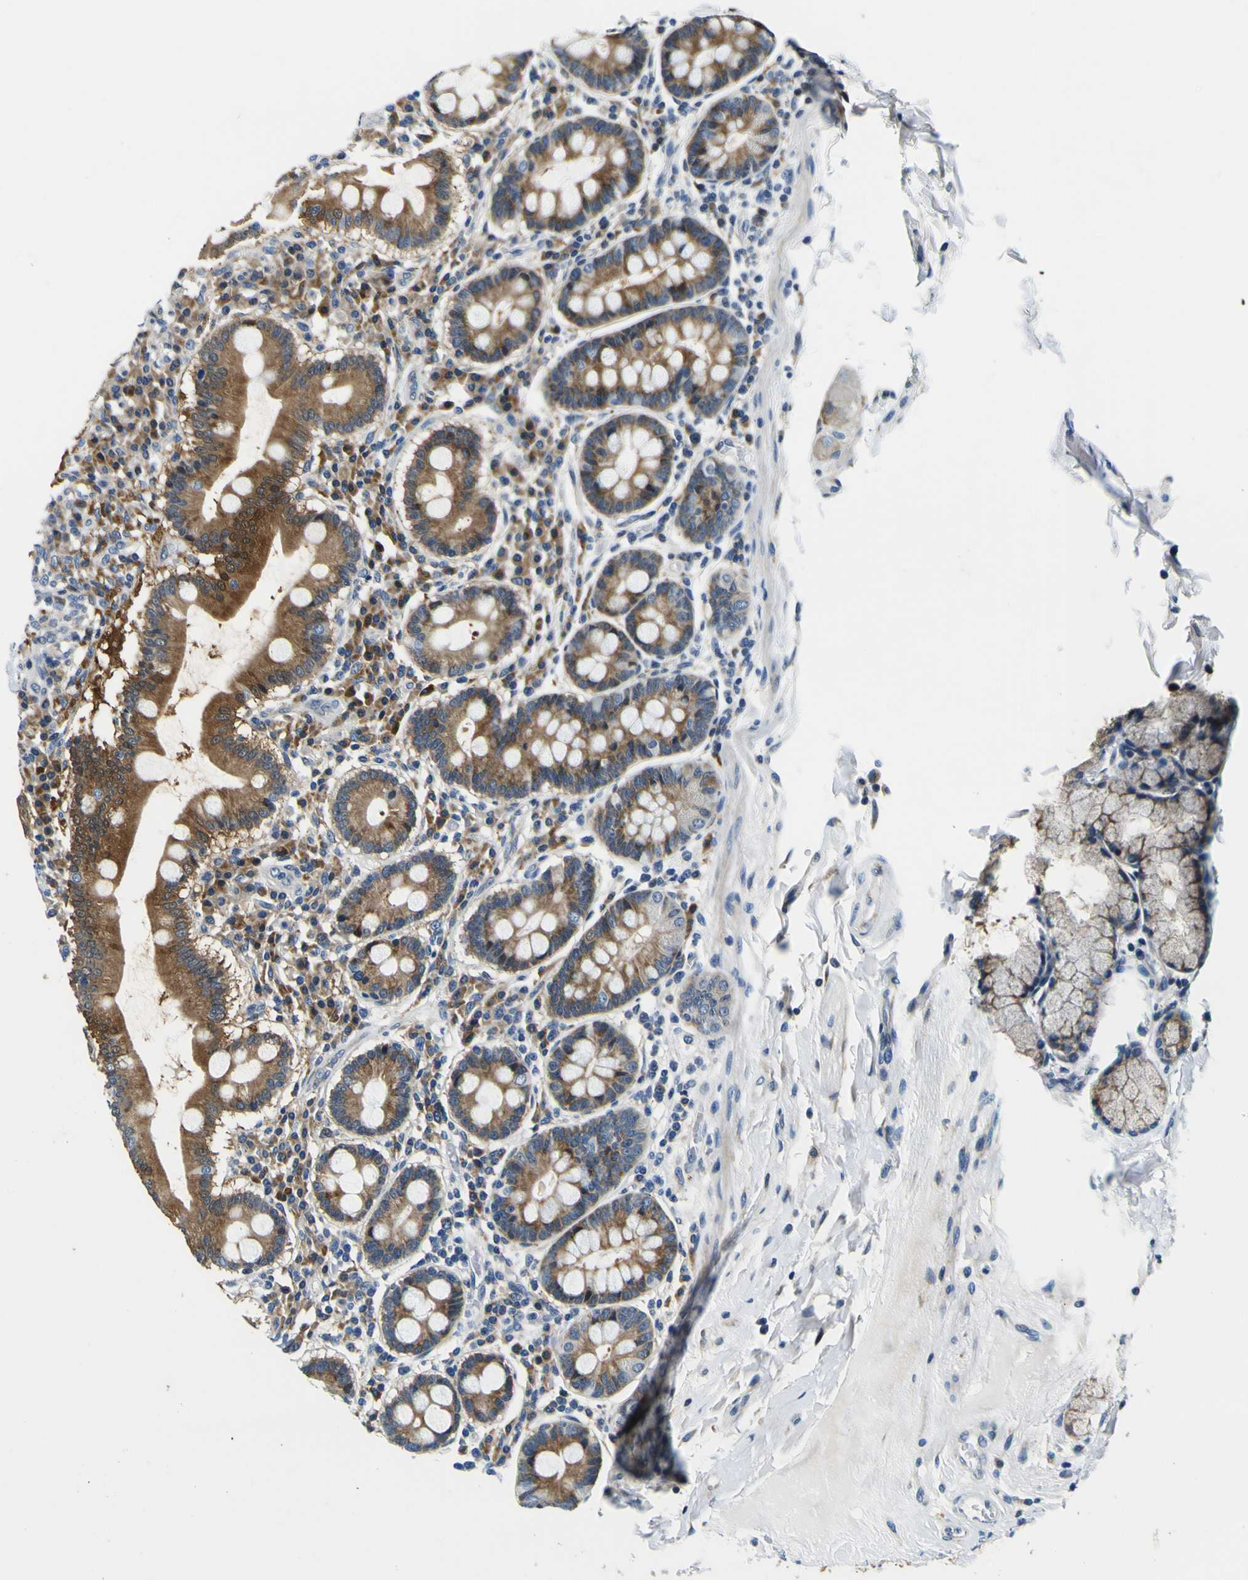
{"staining": {"intensity": "moderate", "quantity": ">75%", "location": "cytoplasmic/membranous,nuclear"}, "tissue": "duodenum", "cell_type": "Glandular cells", "image_type": "normal", "snomed": [{"axis": "morphology", "description": "Normal tissue, NOS"}, {"axis": "topography", "description": "Duodenum"}], "caption": "Protein staining of benign duodenum exhibits moderate cytoplasmic/membranous,nuclear expression in approximately >75% of glandular cells.", "gene": "NLRP3", "patient": {"sex": "male", "age": 50}}